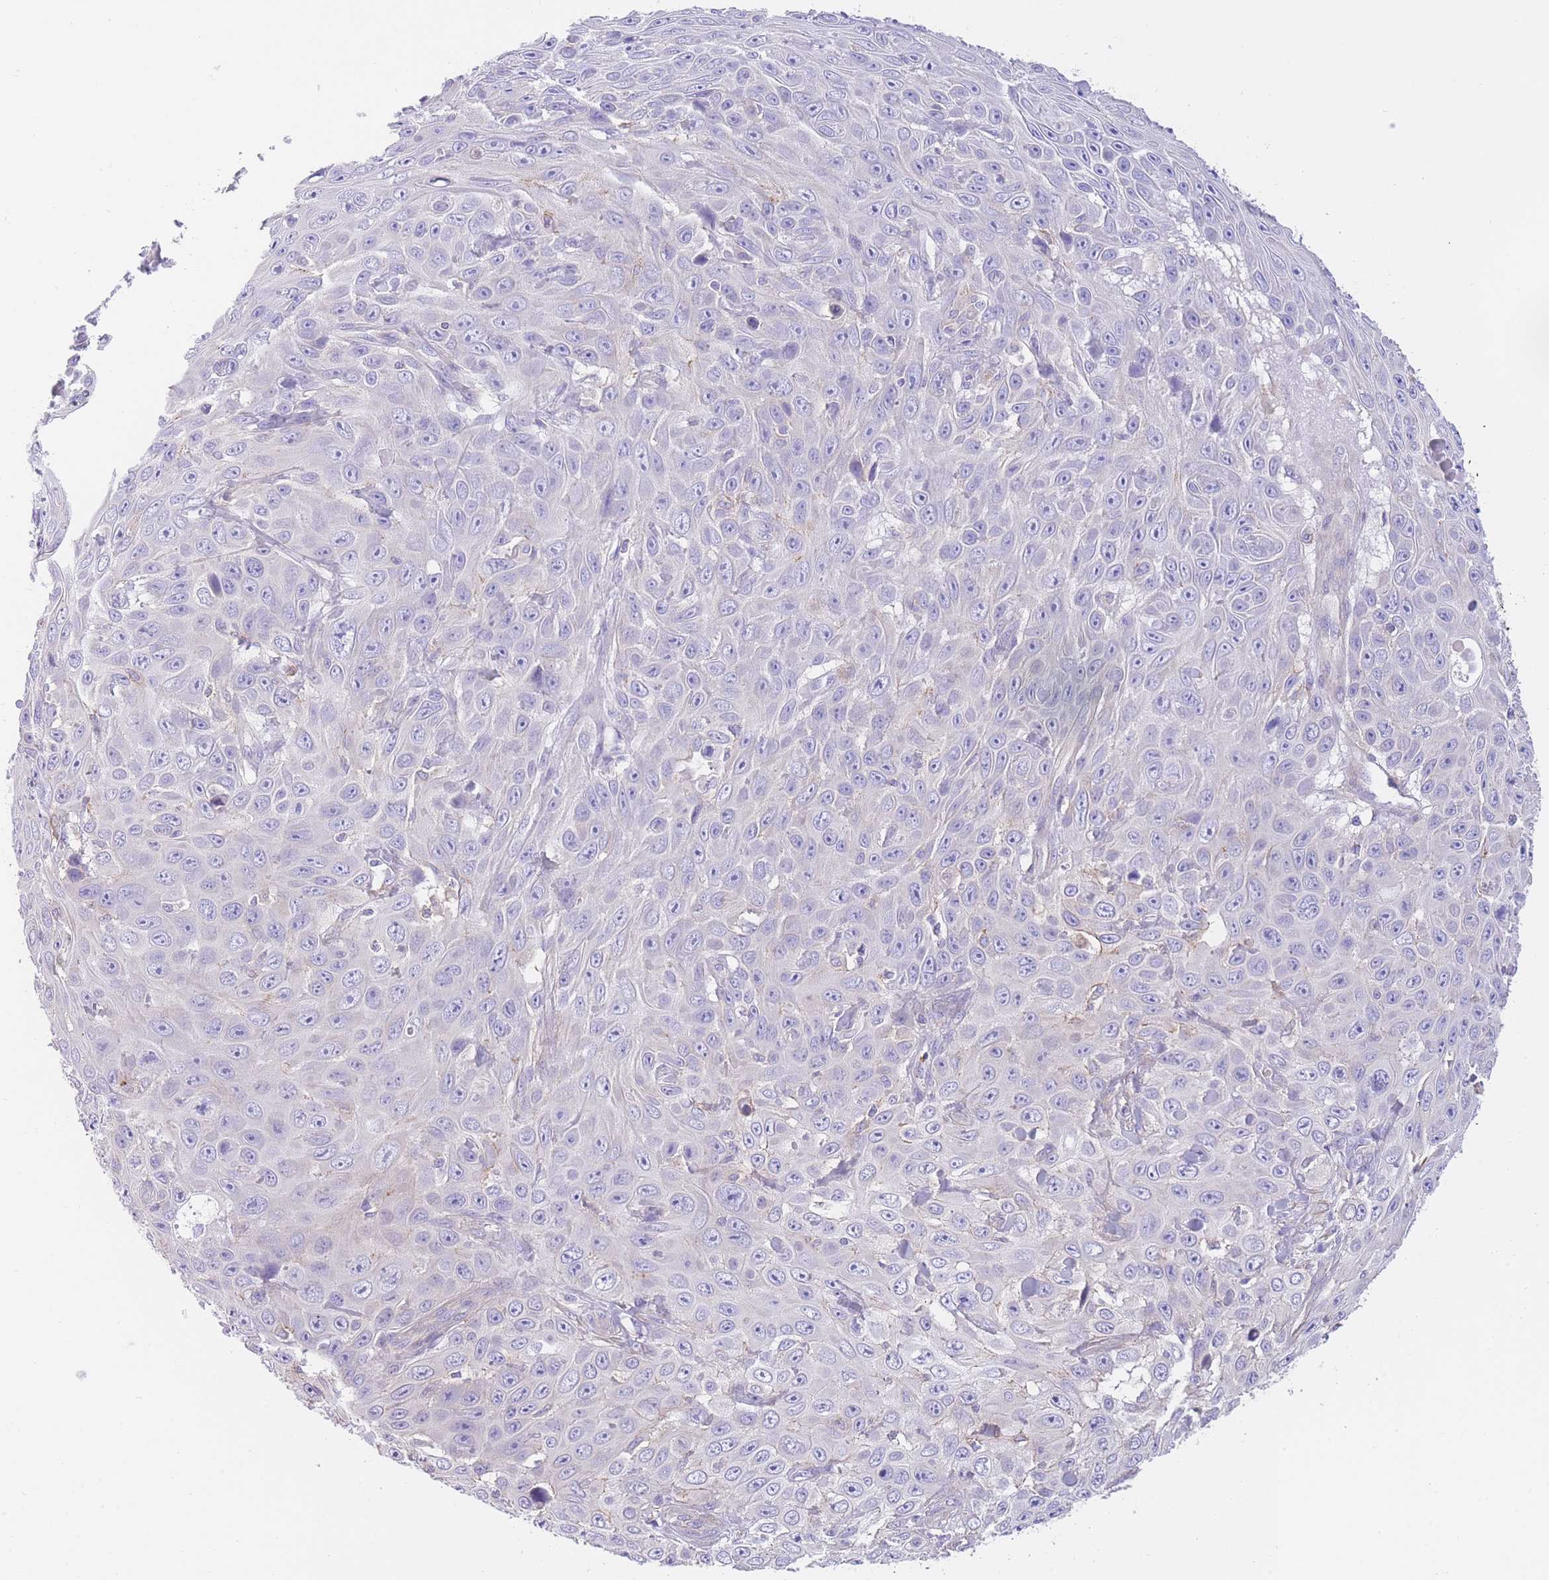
{"staining": {"intensity": "negative", "quantity": "none", "location": "none"}, "tissue": "skin cancer", "cell_type": "Tumor cells", "image_type": "cancer", "snomed": [{"axis": "morphology", "description": "Squamous cell carcinoma, NOS"}, {"axis": "topography", "description": "Skin"}], "caption": "Immunohistochemical staining of human skin cancer demonstrates no significant staining in tumor cells.", "gene": "LDB3", "patient": {"sex": "male", "age": 82}}